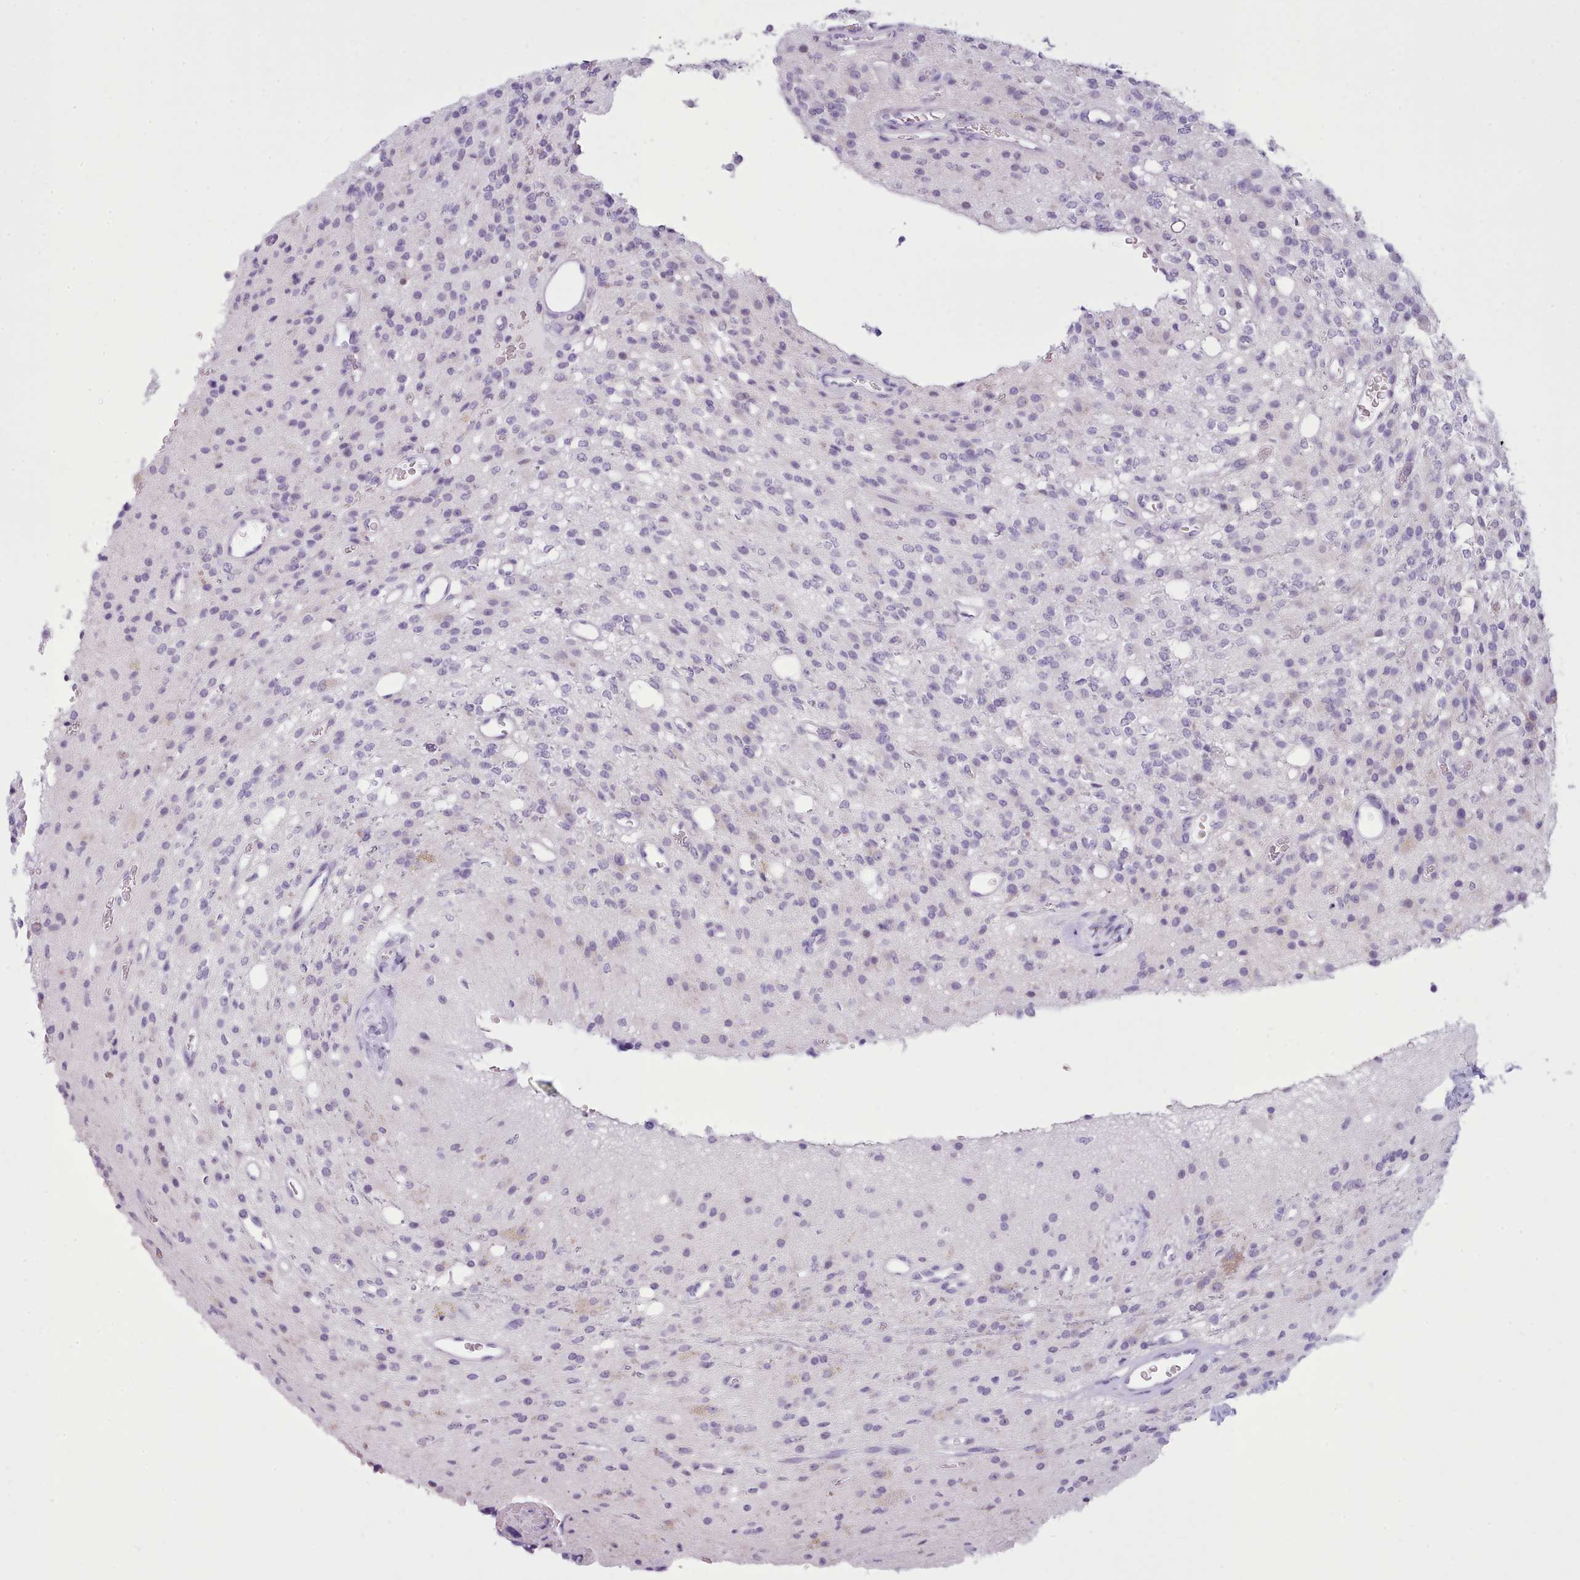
{"staining": {"intensity": "negative", "quantity": "none", "location": "none"}, "tissue": "glioma", "cell_type": "Tumor cells", "image_type": "cancer", "snomed": [{"axis": "morphology", "description": "Glioma, malignant, High grade"}, {"axis": "topography", "description": "Brain"}], "caption": "An IHC photomicrograph of malignant glioma (high-grade) is shown. There is no staining in tumor cells of malignant glioma (high-grade).", "gene": "FBXO48", "patient": {"sex": "male", "age": 34}}